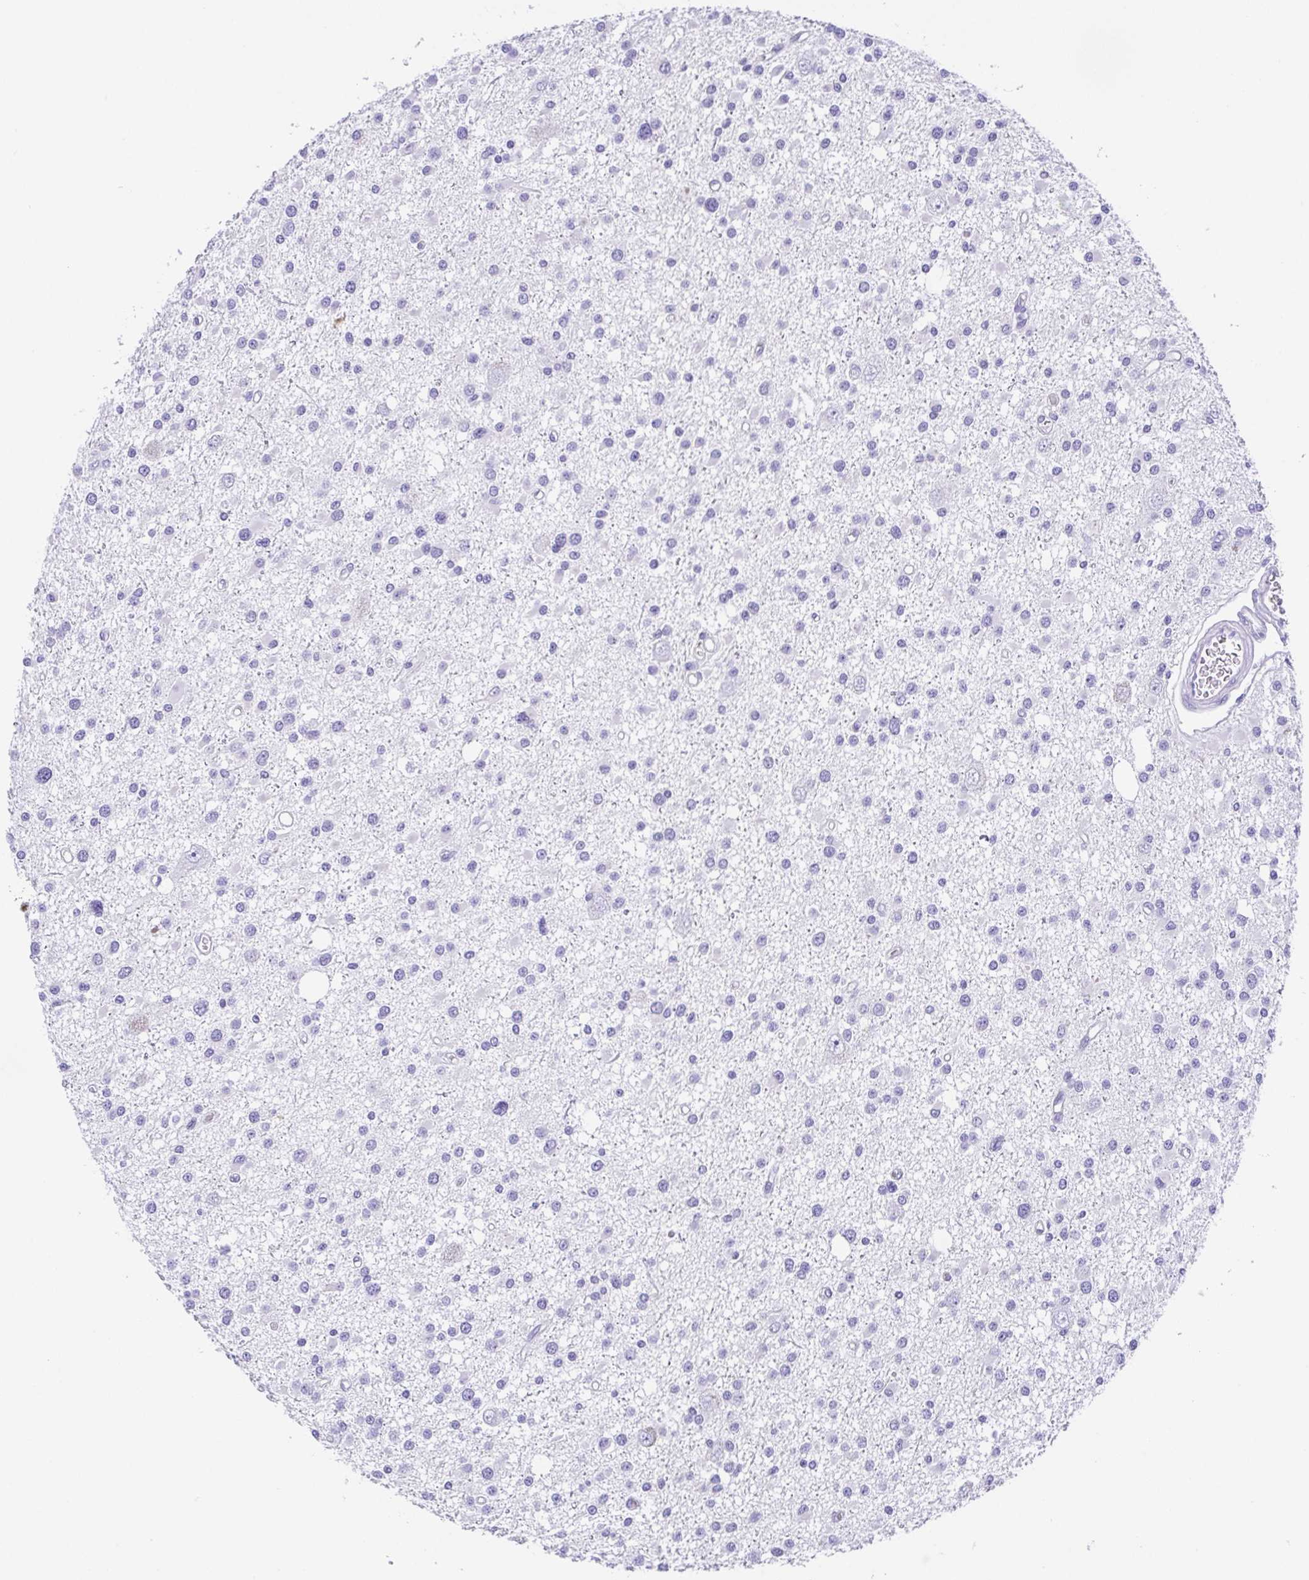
{"staining": {"intensity": "negative", "quantity": "none", "location": "none"}, "tissue": "glioma", "cell_type": "Tumor cells", "image_type": "cancer", "snomed": [{"axis": "morphology", "description": "Glioma, malignant, High grade"}, {"axis": "topography", "description": "Brain"}], "caption": "Immunohistochemistry of human high-grade glioma (malignant) shows no expression in tumor cells.", "gene": "SPATA4", "patient": {"sex": "male", "age": 54}}